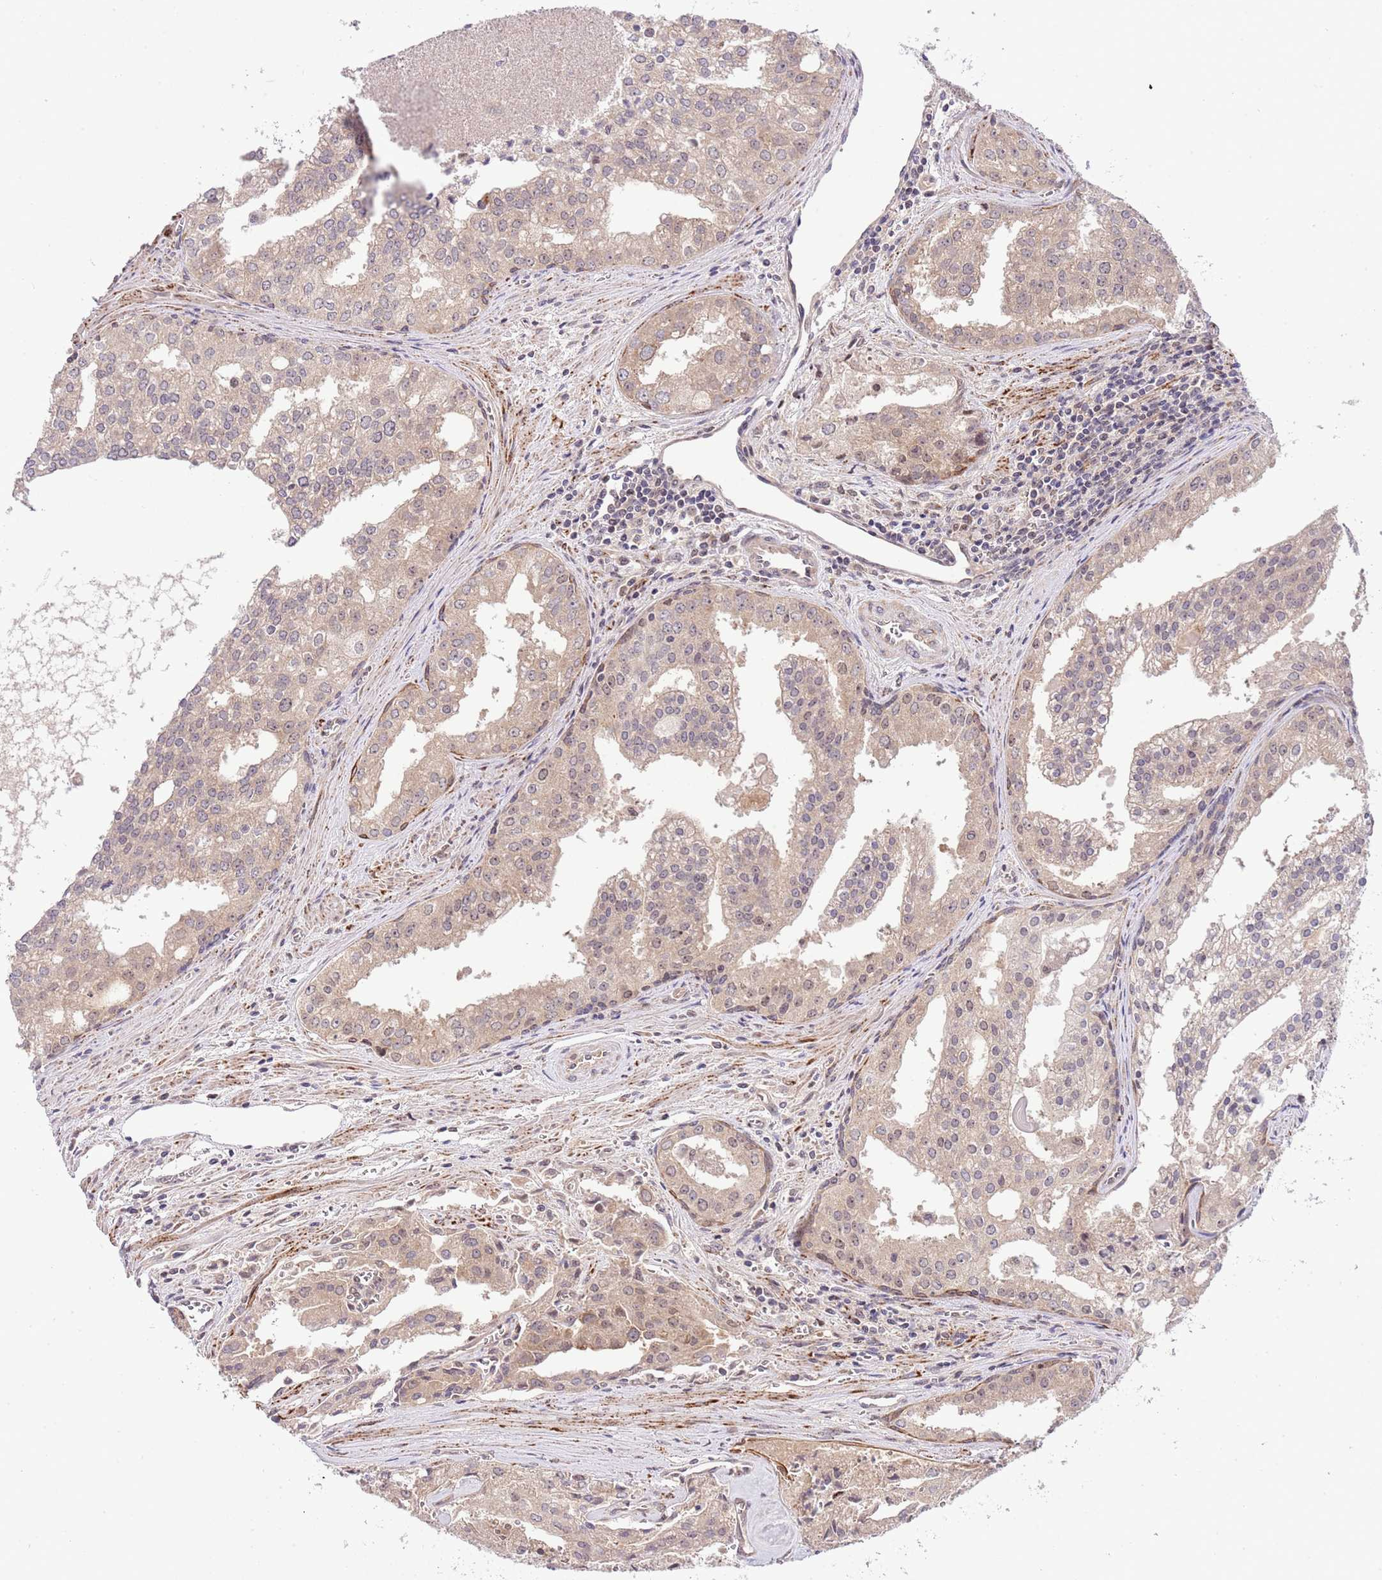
{"staining": {"intensity": "weak", "quantity": ">75%", "location": "cytoplasmic/membranous"}, "tissue": "prostate cancer", "cell_type": "Tumor cells", "image_type": "cancer", "snomed": [{"axis": "morphology", "description": "Adenocarcinoma, High grade"}, {"axis": "topography", "description": "Prostate"}], "caption": "This is an image of IHC staining of prostate high-grade adenocarcinoma, which shows weak expression in the cytoplasmic/membranous of tumor cells.", "gene": "CHD1", "patient": {"sex": "male", "age": 68}}